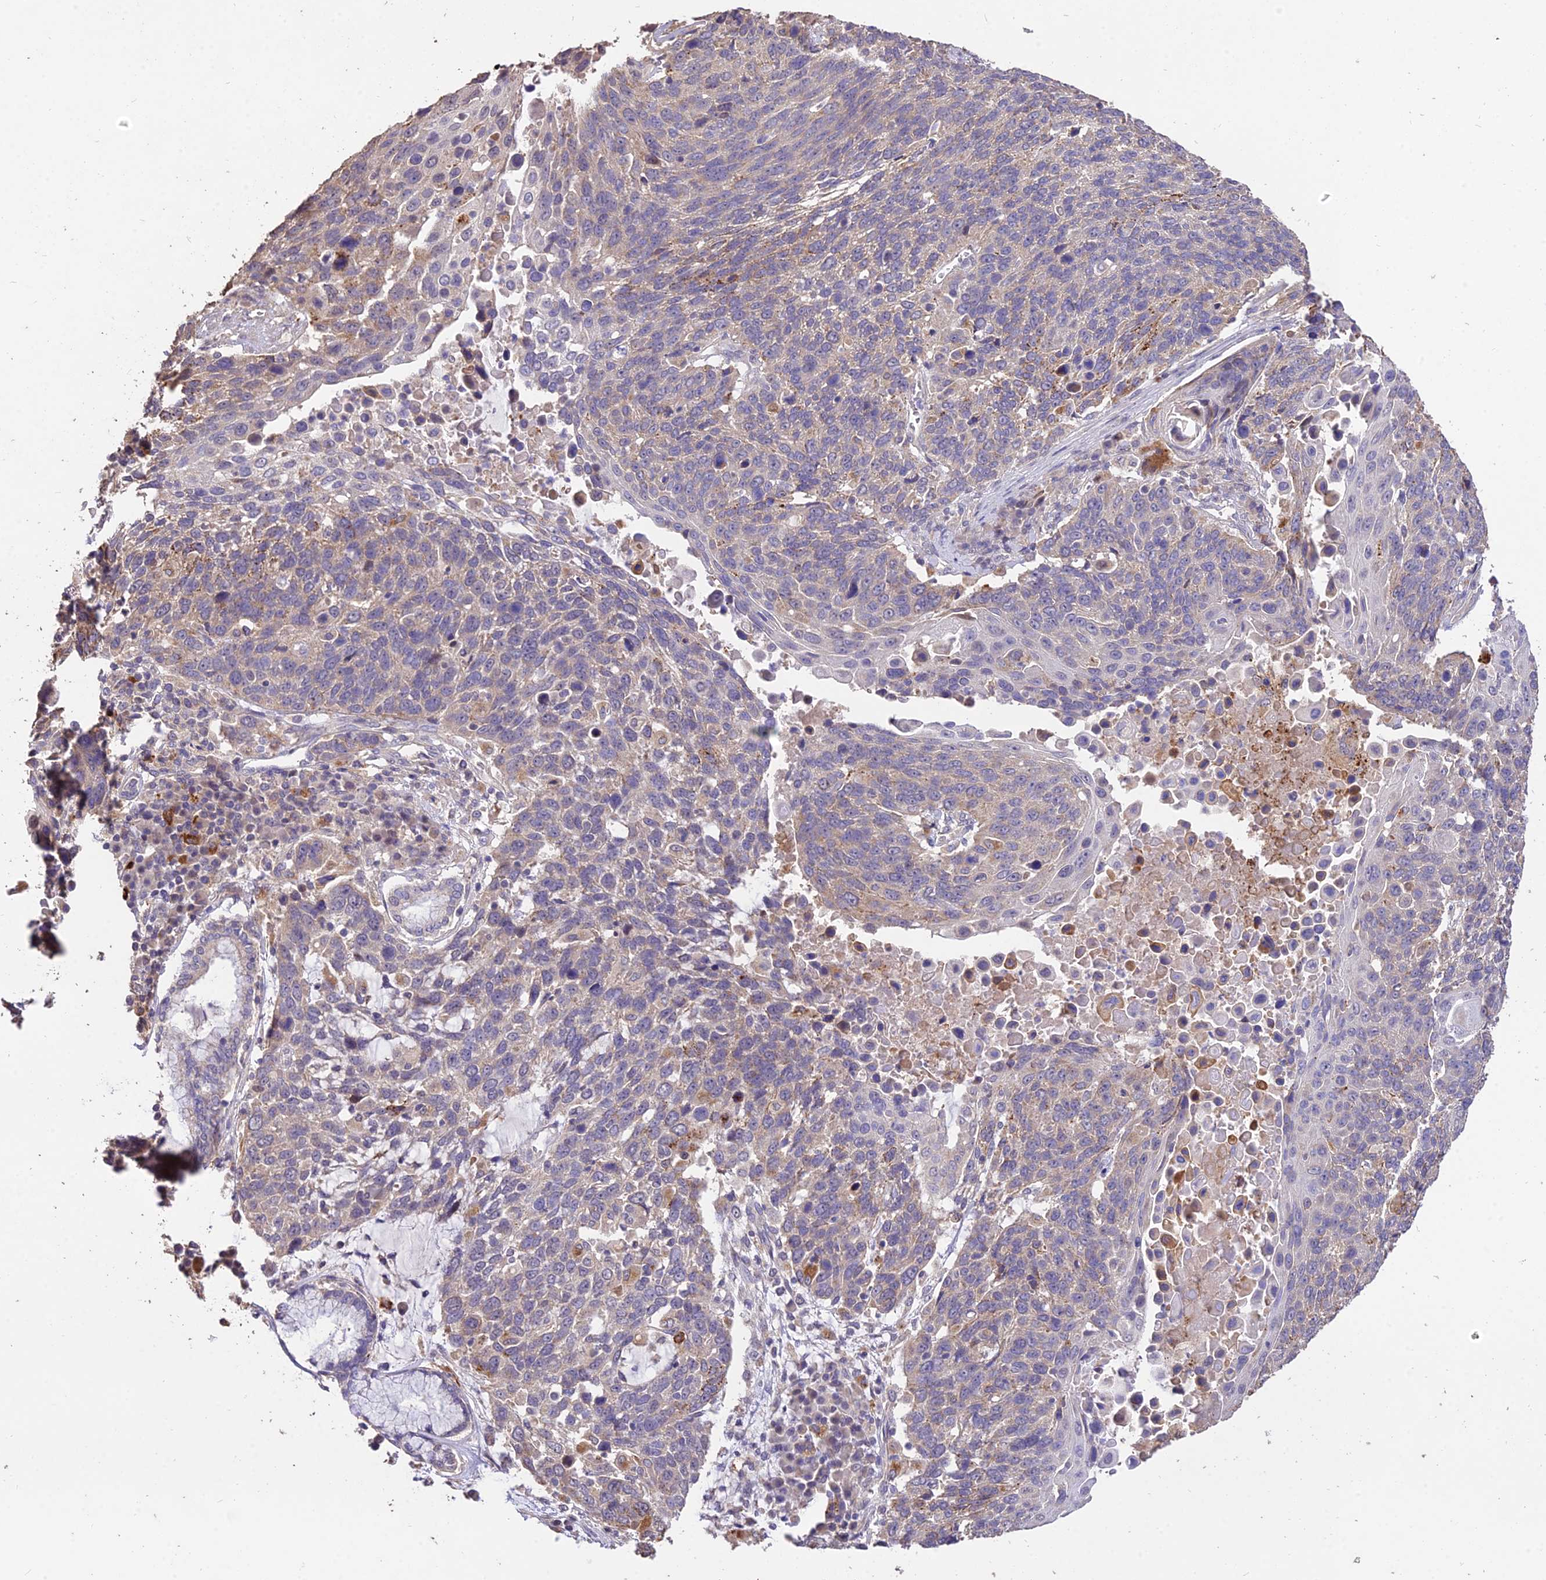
{"staining": {"intensity": "weak", "quantity": "25%-75%", "location": "cytoplasmic/membranous"}, "tissue": "lung cancer", "cell_type": "Tumor cells", "image_type": "cancer", "snomed": [{"axis": "morphology", "description": "Squamous cell carcinoma, NOS"}, {"axis": "topography", "description": "Lung"}], "caption": "Immunohistochemistry (DAB) staining of lung cancer (squamous cell carcinoma) displays weak cytoplasmic/membranous protein expression in approximately 25%-75% of tumor cells. The staining was performed using DAB, with brown indicating positive protein expression. Nuclei are stained blue with hematoxylin.", "gene": "SDHD", "patient": {"sex": "male", "age": 66}}